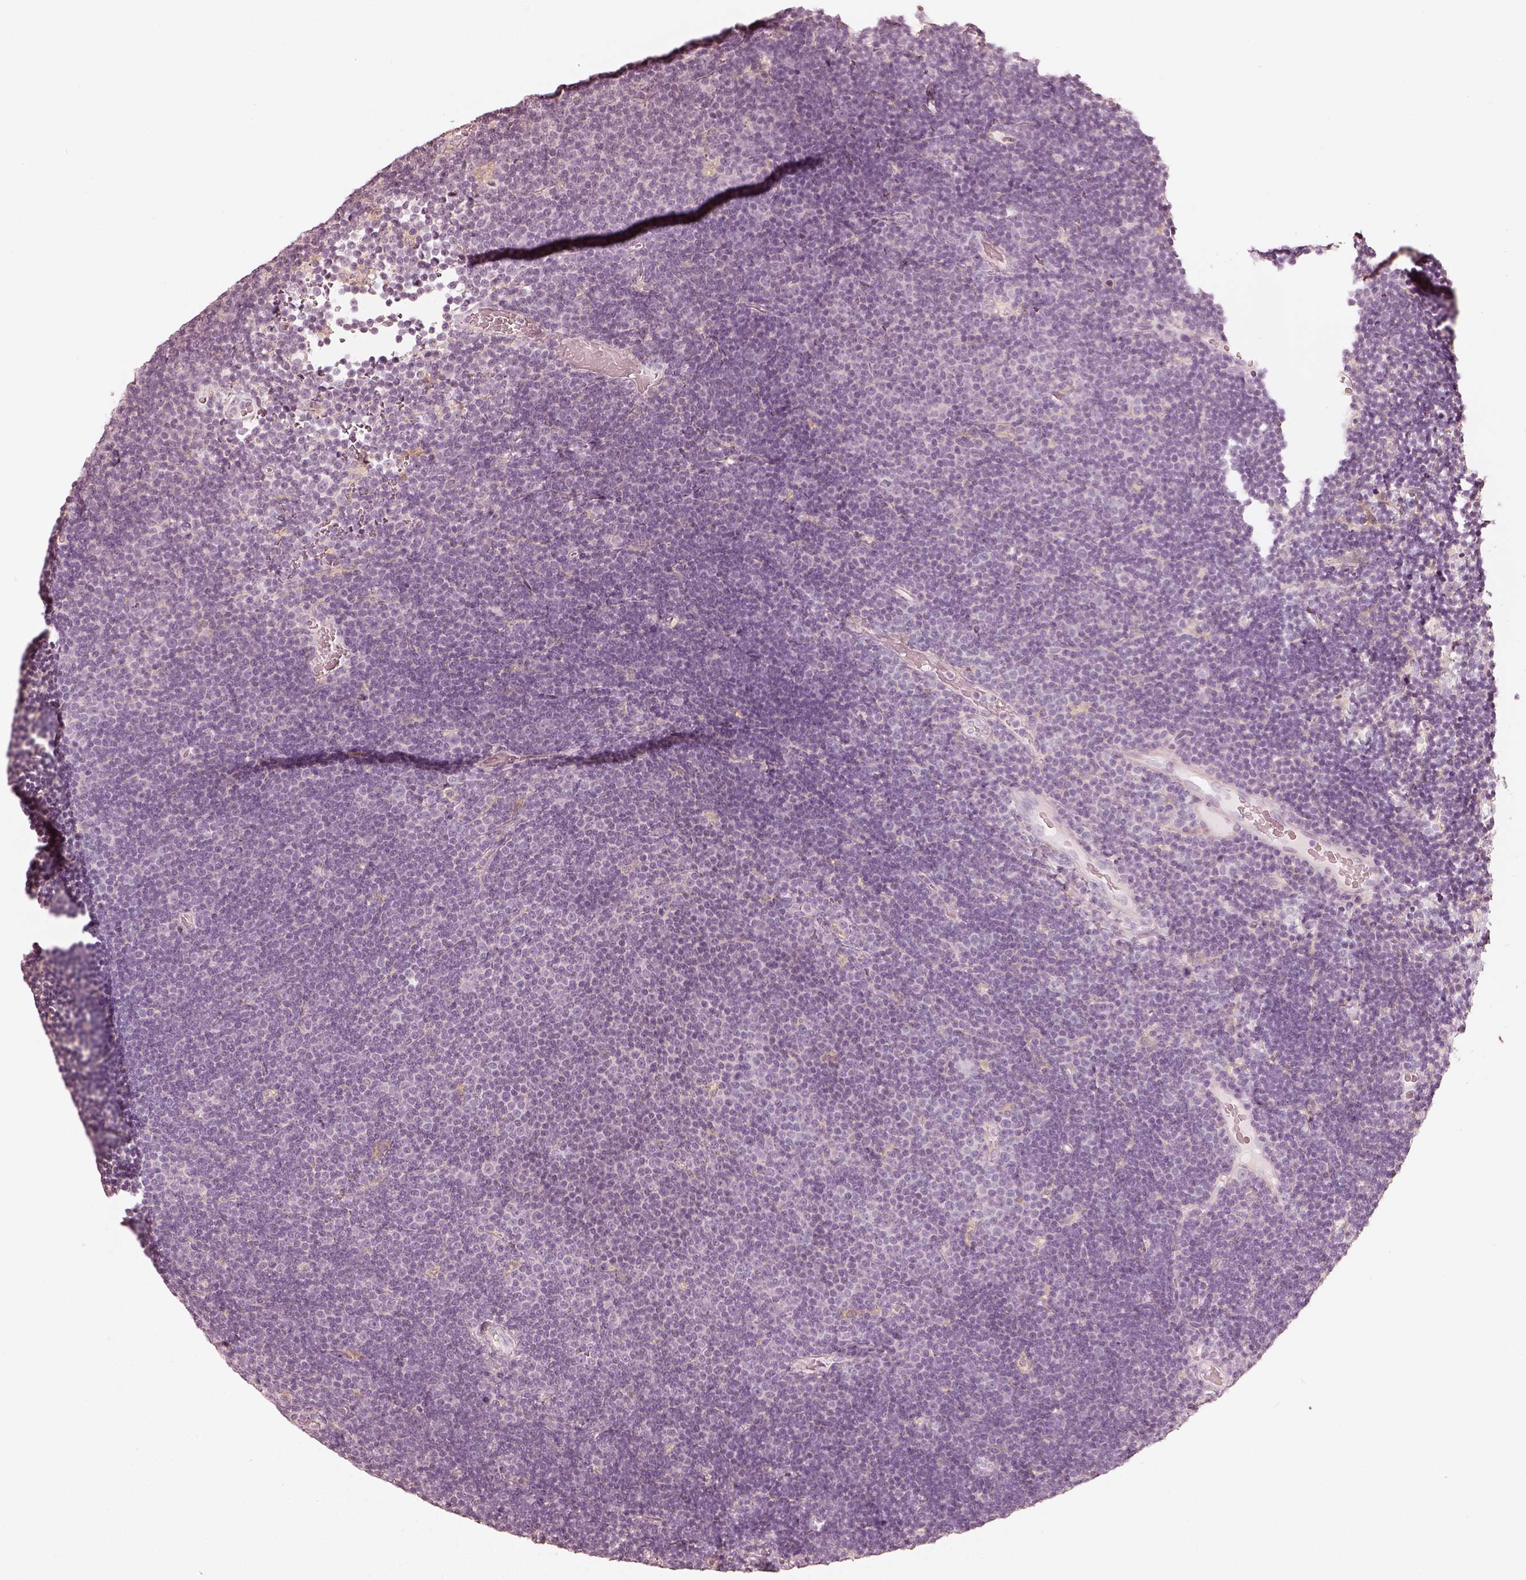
{"staining": {"intensity": "negative", "quantity": "none", "location": "none"}, "tissue": "lymphoma", "cell_type": "Tumor cells", "image_type": "cancer", "snomed": [{"axis": "morphology", "description": "Malignant lymphoma, non-Hodgkin's type, Low grade"}, {"axis": "topography", "description": "Brain"}], "caption": "DAB (3,3'-diaminobenzidine) immunohistochemical staining of low-grade malignant lymphoma, non-Hodgkin's type exhibits no significant positivity in tumor cells.", "gene": "FMNL2", "patient": {"sex": "female", "age": 66}}